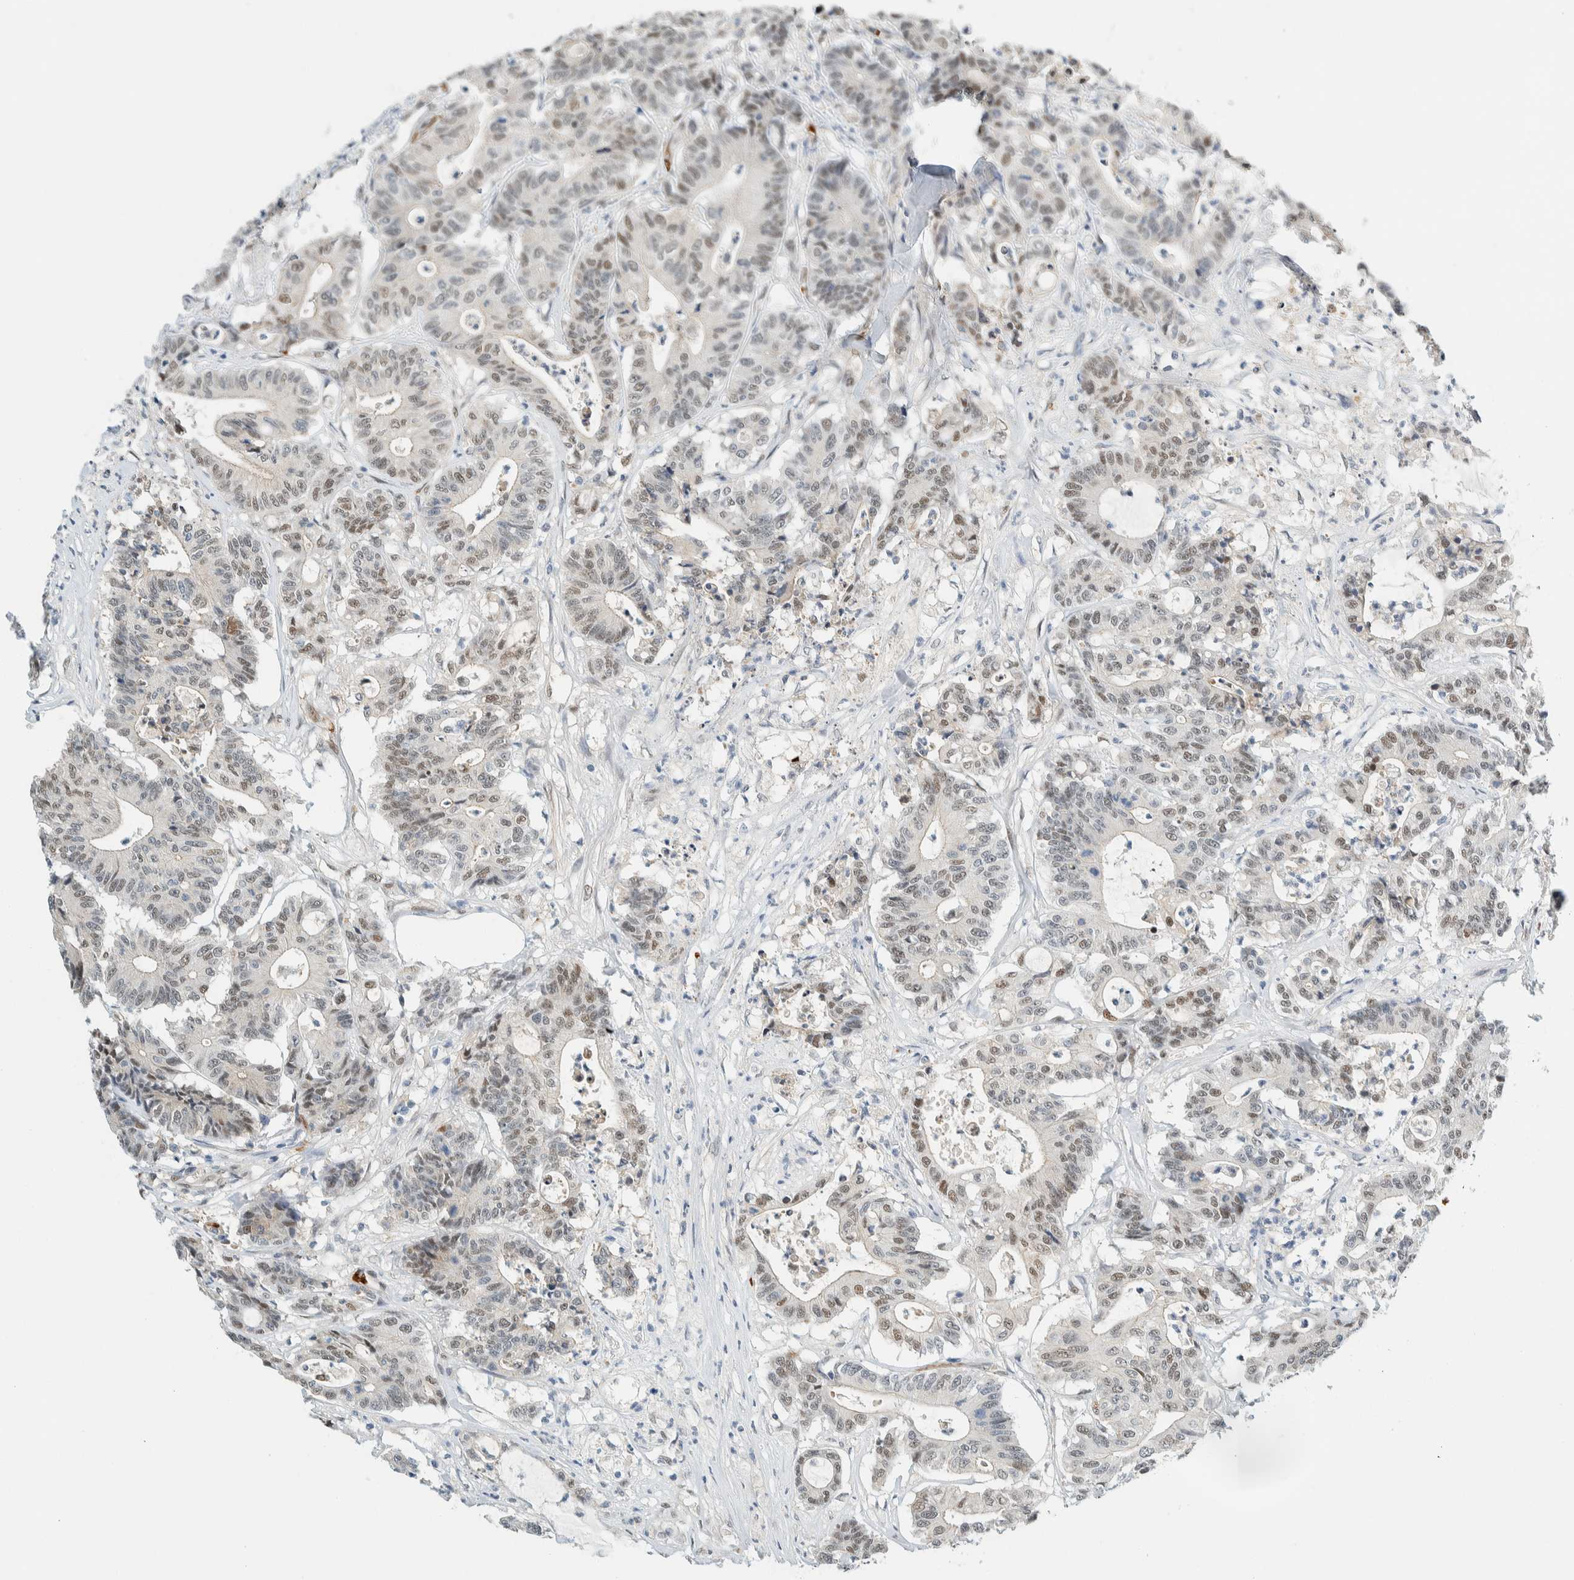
{"staining": {"intensity": "weak", "quantity": ">75%", "location": "nuclear"}, "tissue": "colorectal cancer", "cell_type": "Tumor cells", "image_type": "cancer", "snomed": [{"axis": "morphology", "description": "Adenocarcinoma, NOS"}, {"axis": "topography", "description": "Colon"}], "caption": "Adenocarcinoma (colorectal) tissue displays weak nuclear positivity in about >75% of tumor cells The staining is performed using DAB (3,3'-diaminobenzidine) brown chromogen to label protein expression. The nuclei are counter-stained blue using hematoxylin.", "gene": "TSTD2", "patient": {"sex": "female", "age": 84}}